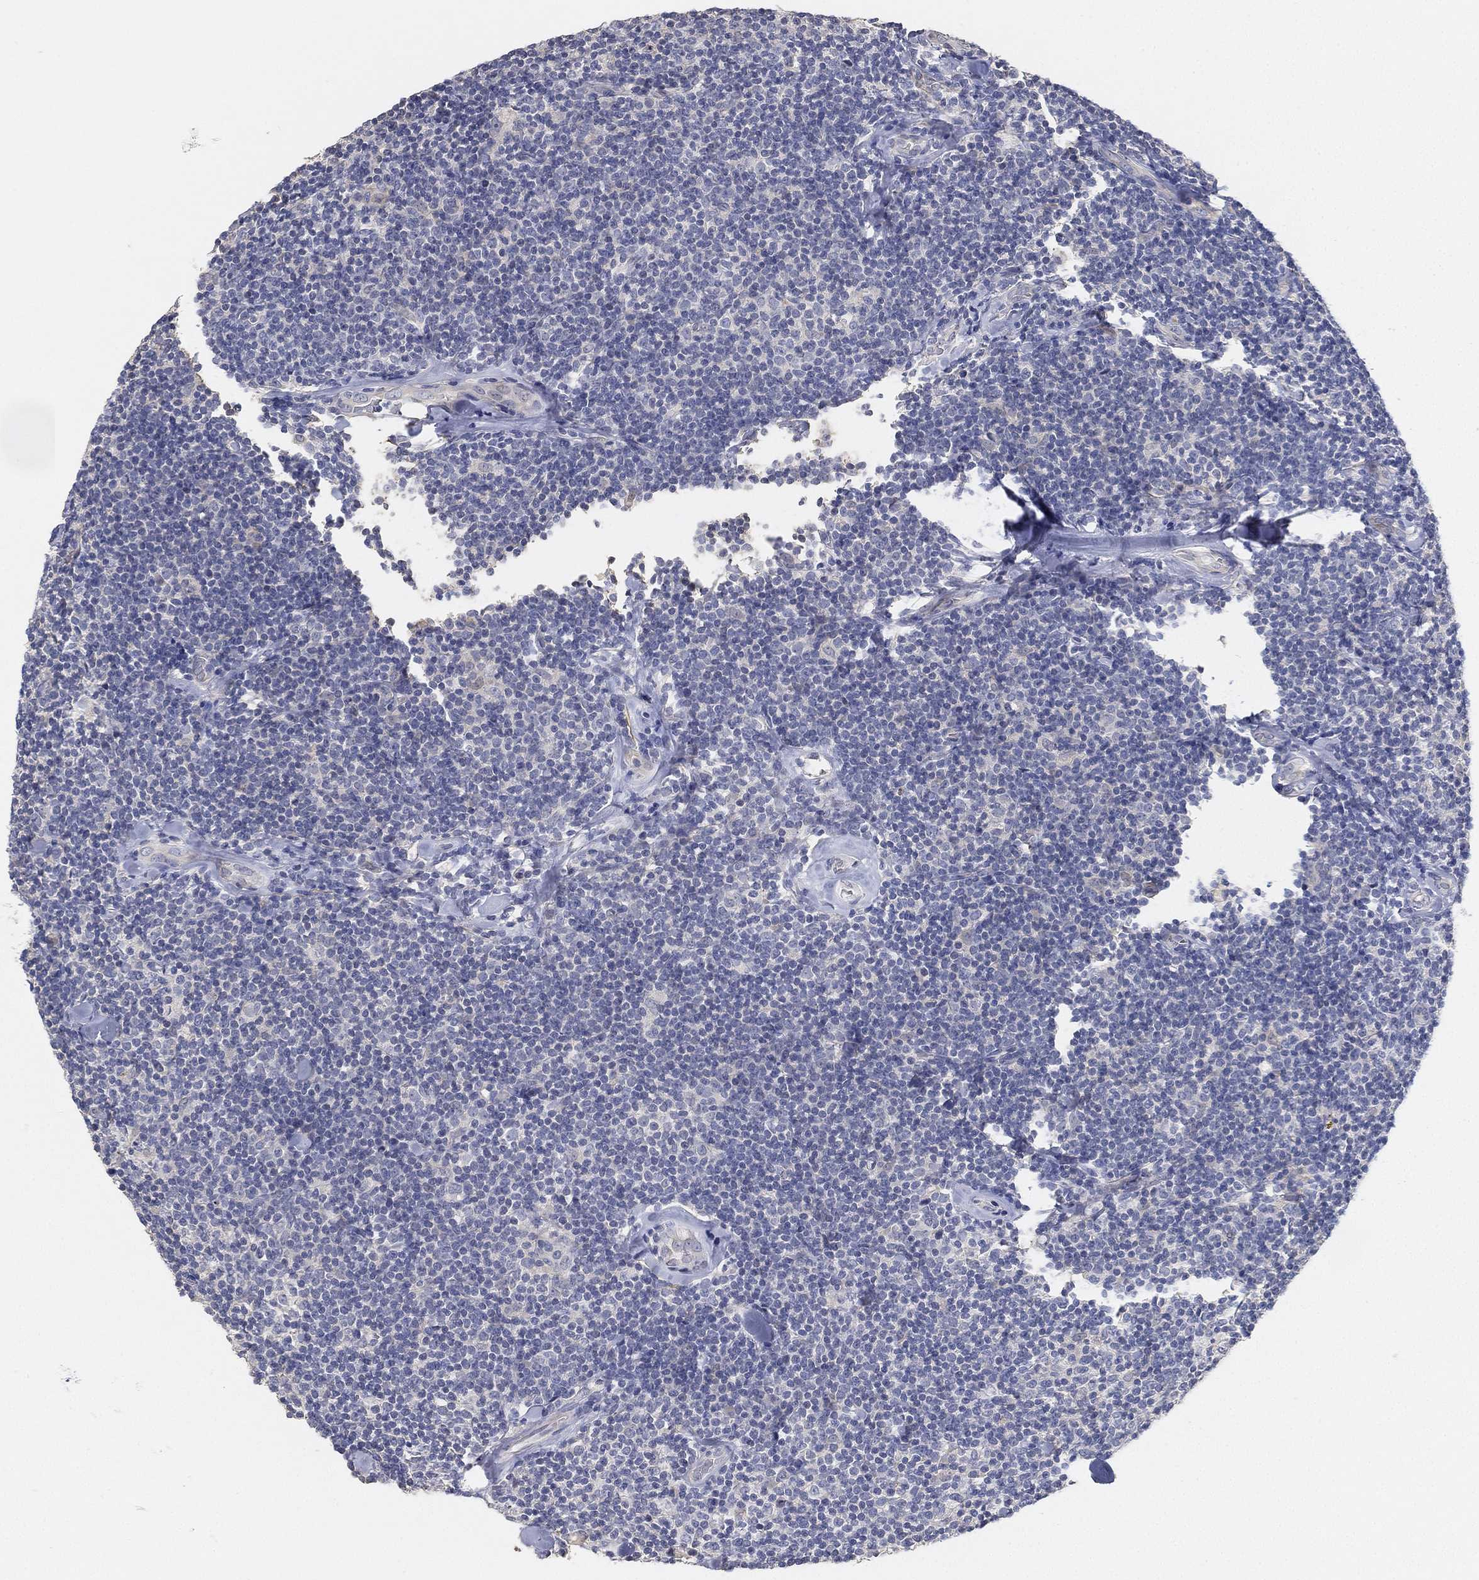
{"staining": {"intensity": "negative", "quantity": "none", "location": "none"}, "tissue": "lymphoma", "cell_type": "Tumor cells", "image_type": "cancer", "snomed": [{"axis": "morphology", "description": "Malignant lymphoma, non-Hodgkin's type, Low grade"}, {"axis": "topography", "description": "Lymph node"}], "caption": "Lymphoma stained for a protein using immunohistochemistry (IHC) exhibits no positivity tumor cells.", "gene": "GPR61", "patient": {"sex": "female", "age": 56}}